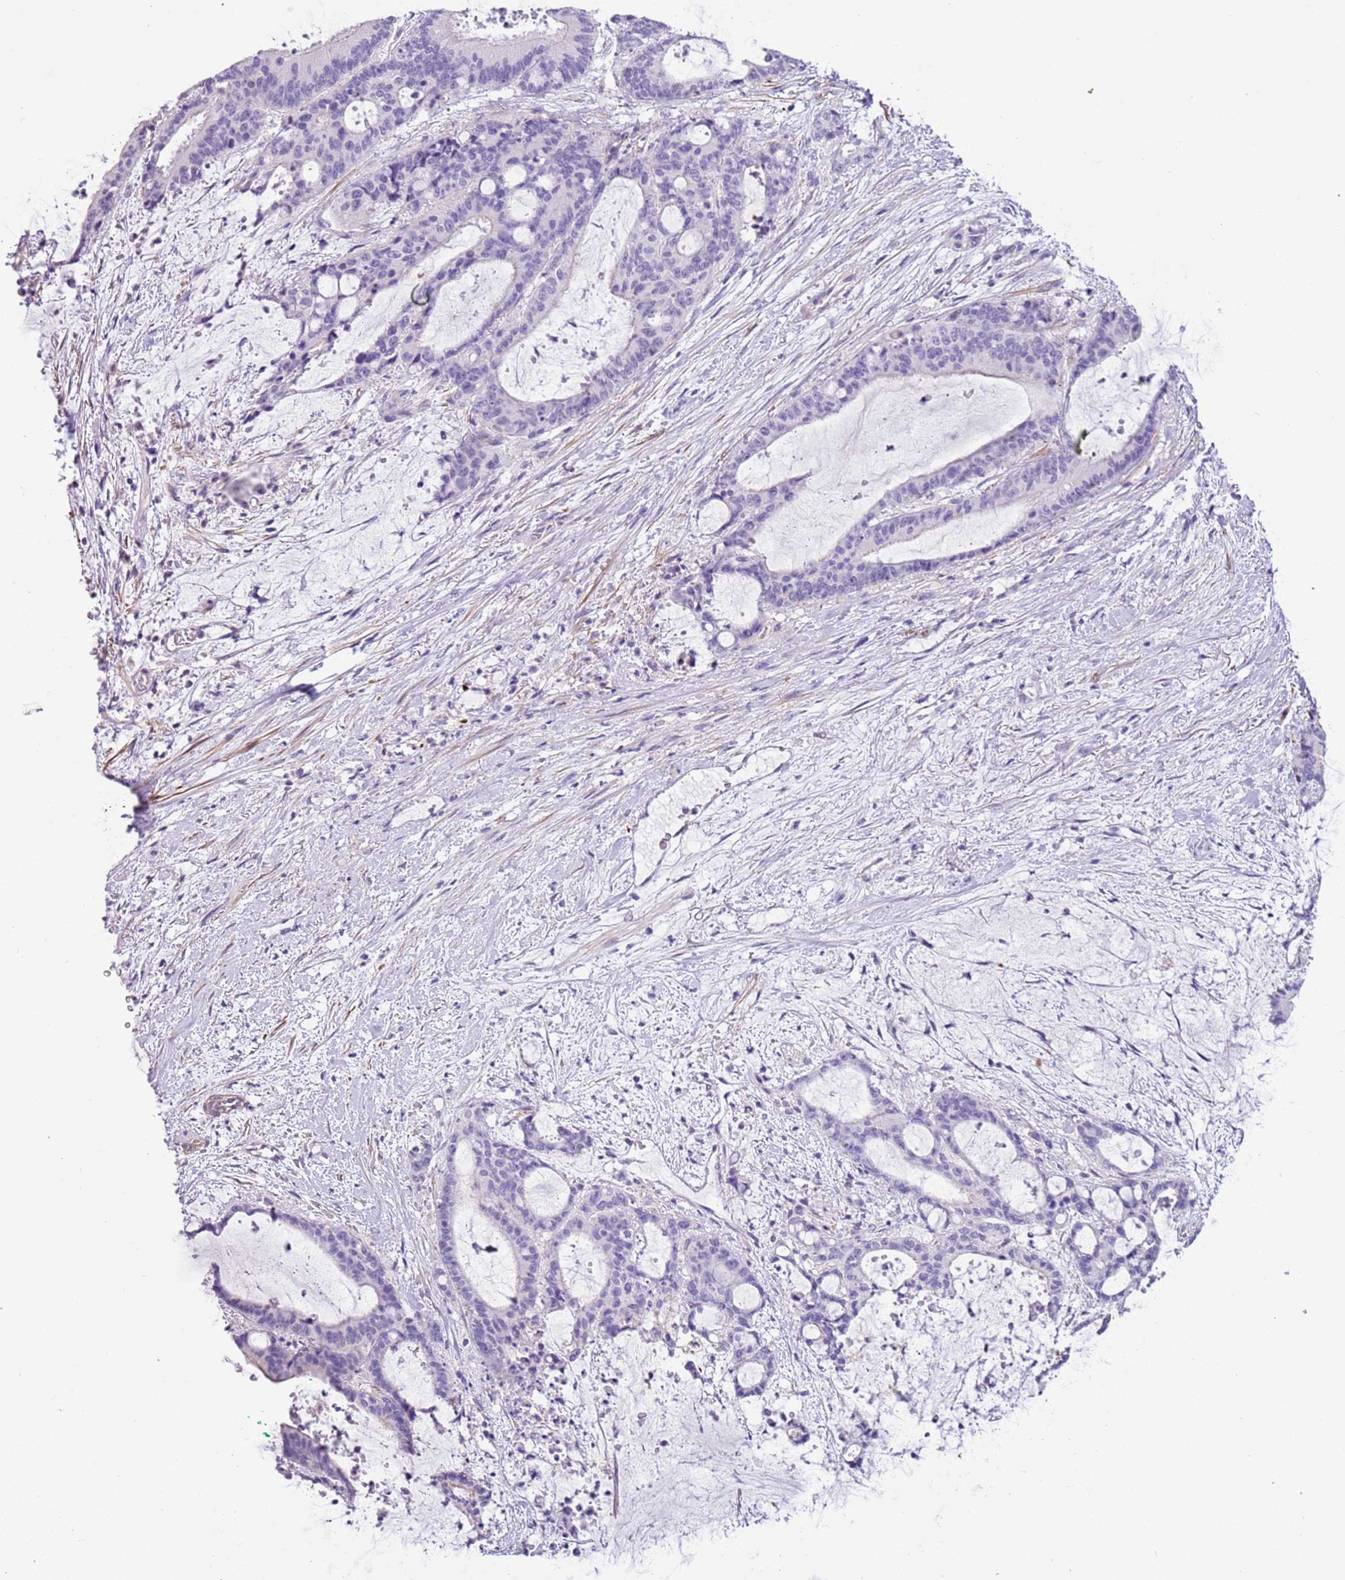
{"staining": {"intensity": "negative", "quantity": "none", "location": "none"}, "tissue": "liver cancer", "cell_type": "Tumor cells", "image_type": "cancer", "snomed": [{"axis": "morphology", "description": "Normal tissue, NOS"}, {"axis": "morphology", "description": "Cholangiocarcinoma"}, {"axis": "topography", "description": "Liver"}, {"axis": "topography", "description": "Peripheral nerve tissue"}], "caption": "Immunohistochemistry of liver cancer (cholangiocarcinoma) reveals no staining in tumor cells.", "gene": "PCGF2", "patient": {"sex": "female", "age": 73}}